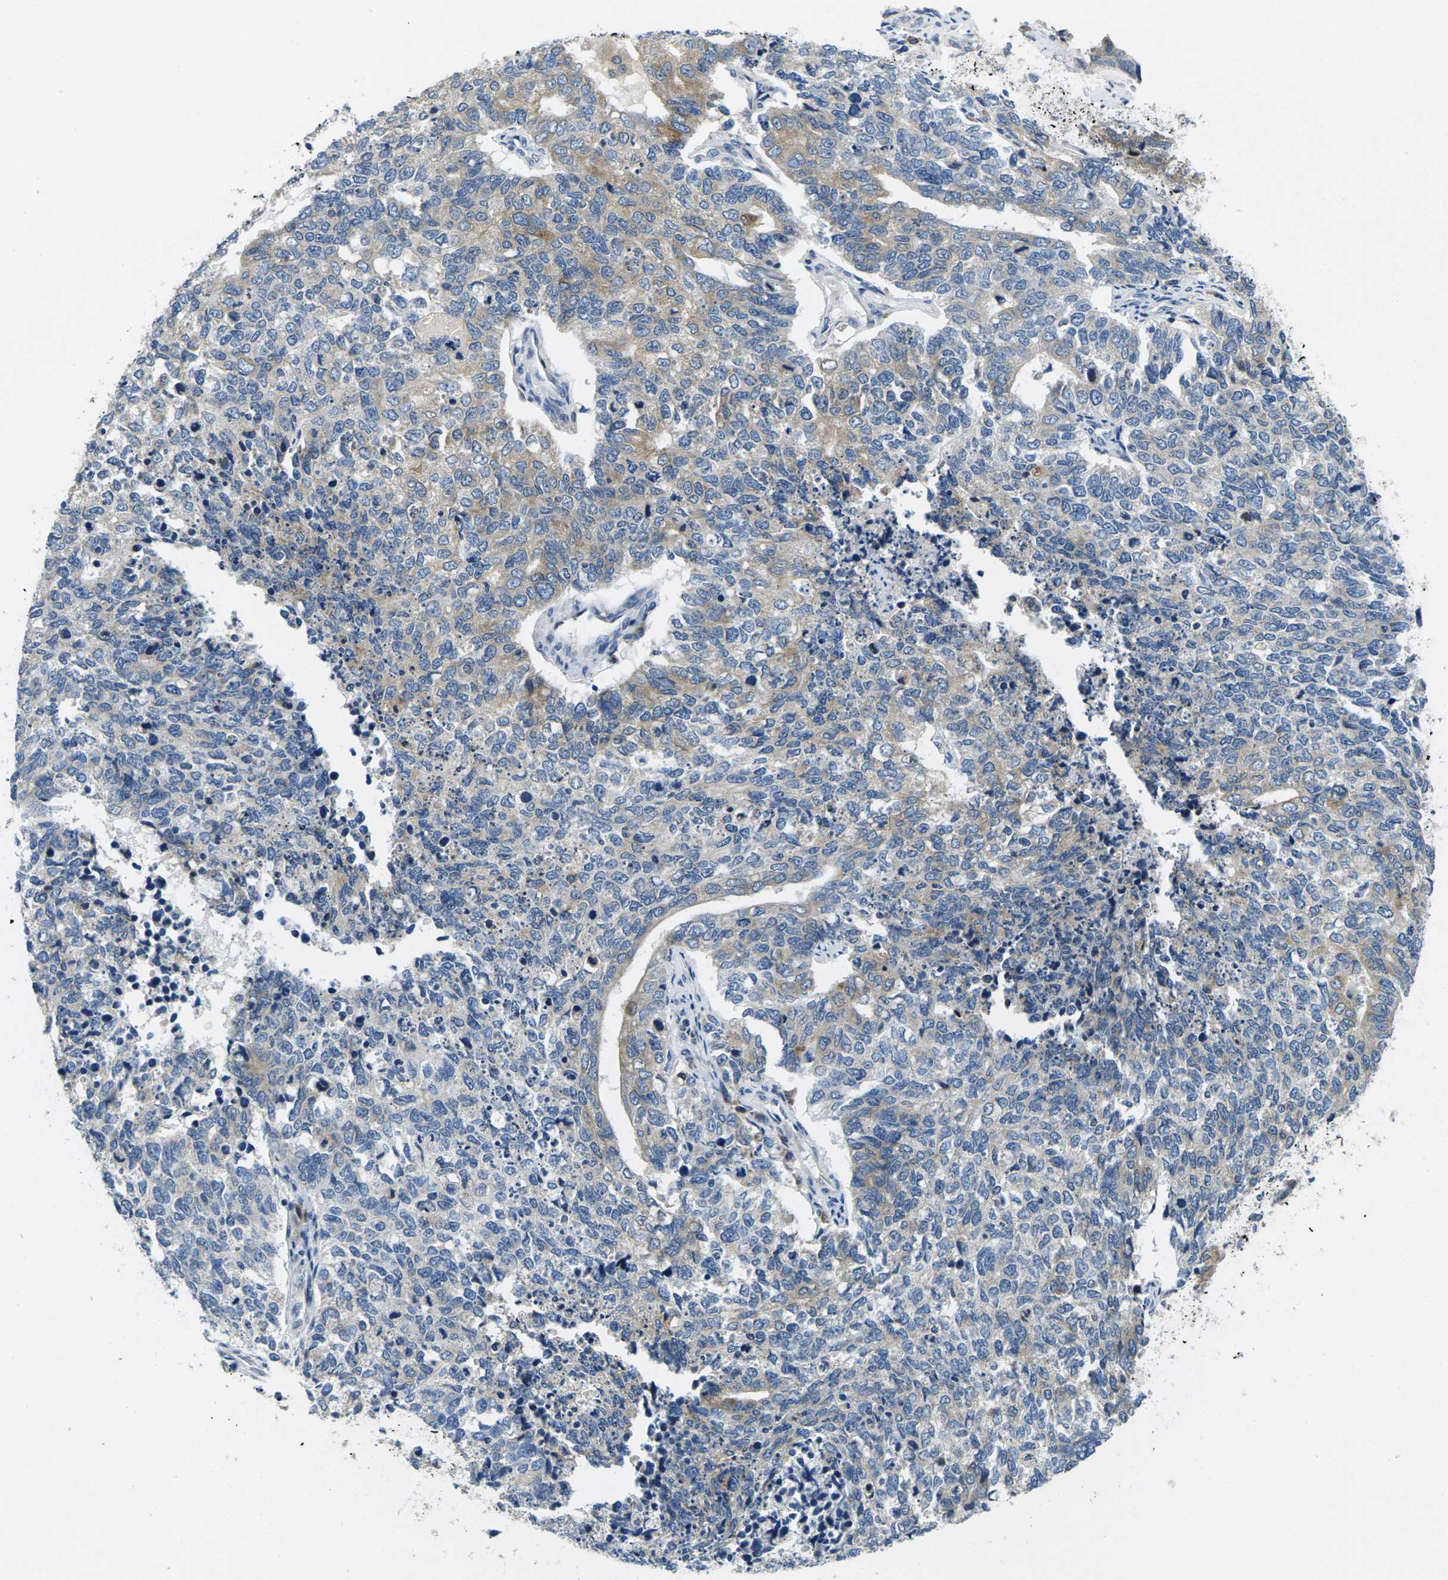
{"staining": {"intensity": "weak", "quantity": "25%-75%", "location": "cytoplasmic/membranous"}, "tissue": "cervical cancer", "cell_type": "Tumor cells", "image_type": "cancer", "snomed": [{"axis": "morphology", "description": "Squamous cell carcinoma, NOS"}, {"axis": "topography", "description": "Cervix"}], "caption": "Immunohistochemical staining of human cervical squamous cell carcinoma reveals low levels of weak cytoplasmic/membranous positivity in about 25%-75% of tumor cells.", "gene": "ERGIC3", "patient": {"sex": "female", "age": 63}}